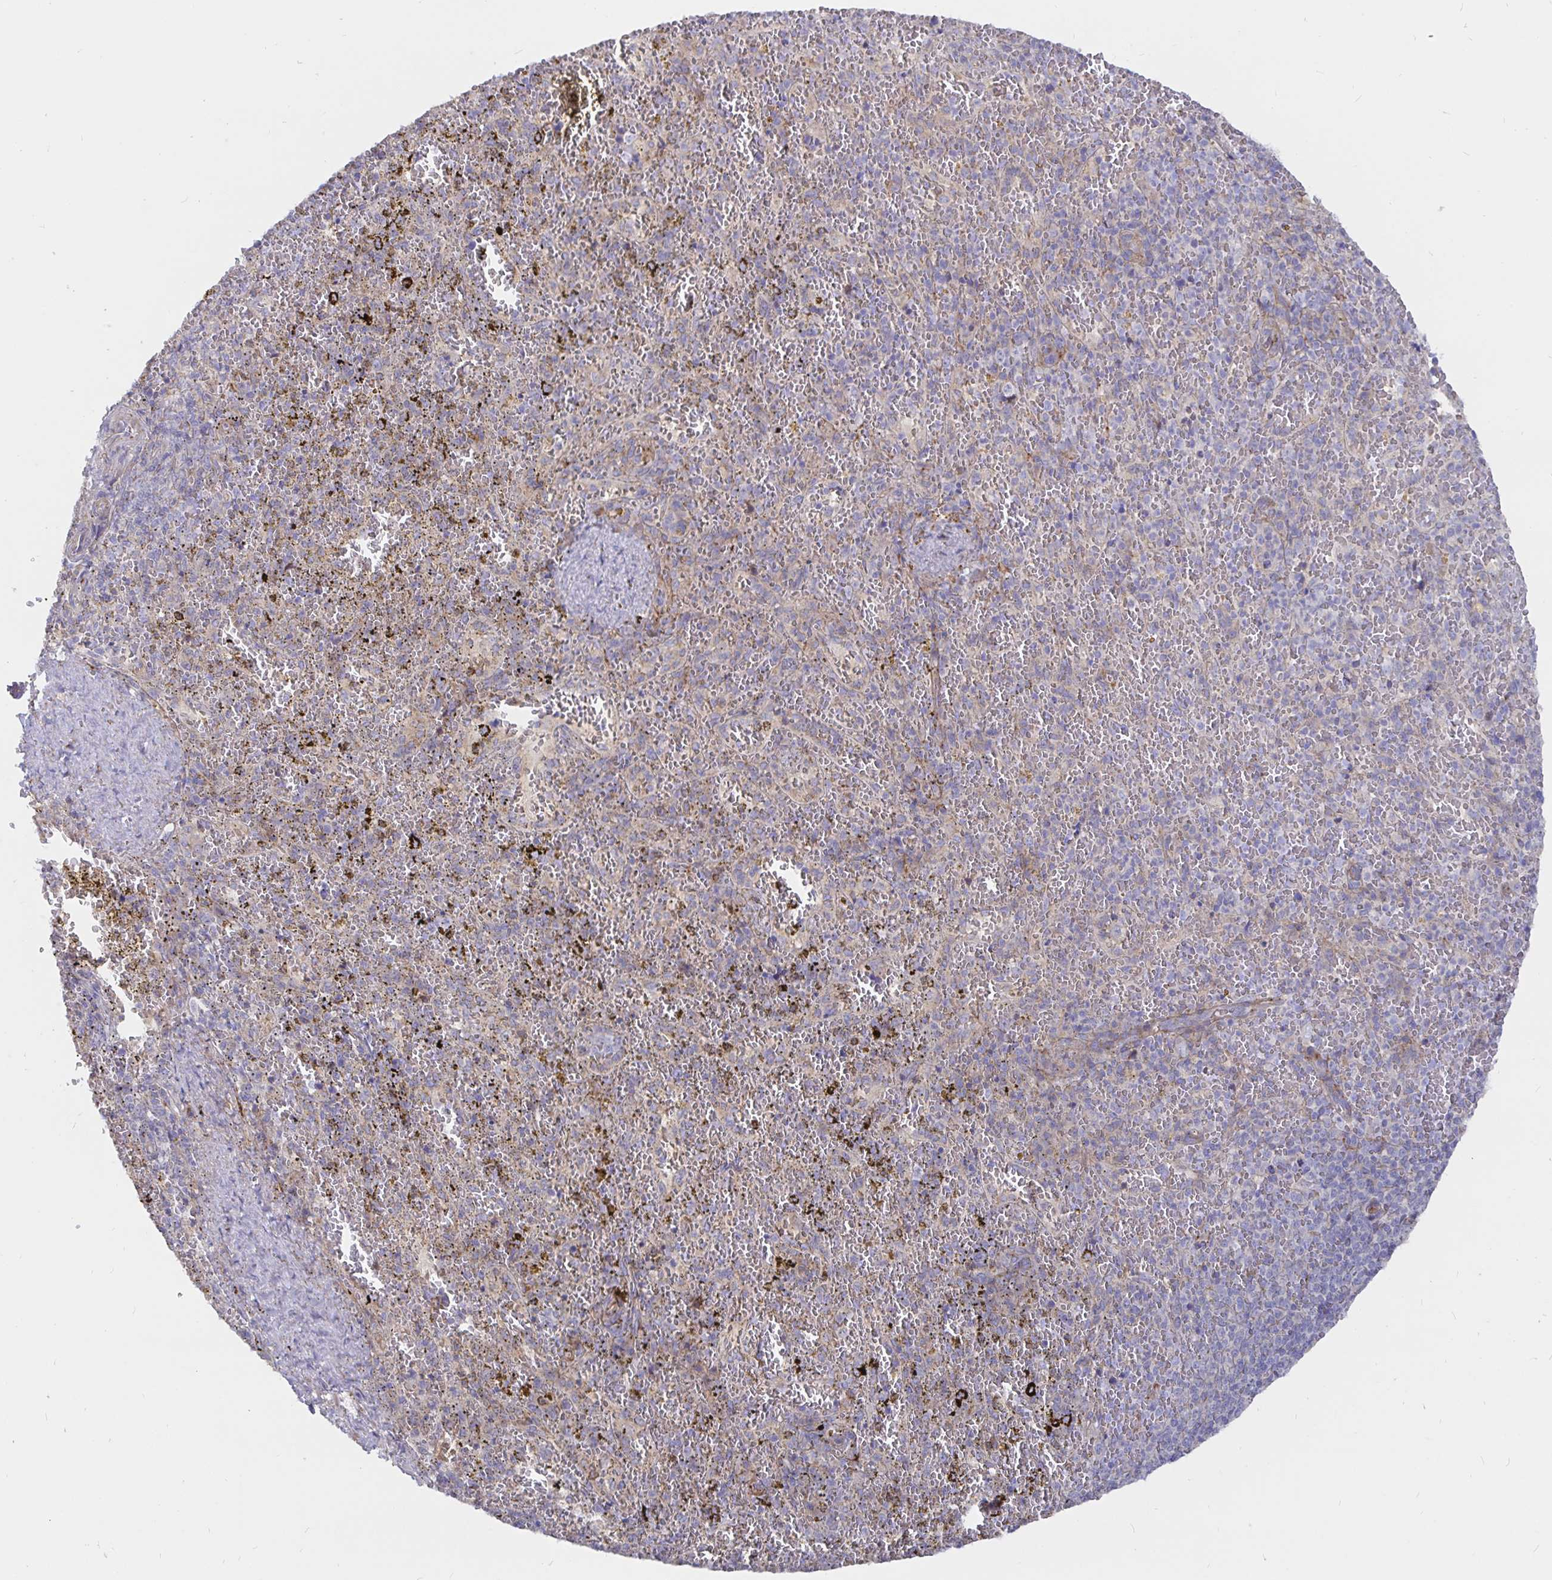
{"staining": {"intensity": "negative", "quantity": "none", "location": "none"}, "tissue": "spleen", "cell_type": "Cells in red pulp", "image_type": "normal", "snomed": [{"axis": "morphology", "description": "Normal tissue, NOS"}, {"axis": "topography", "description": "Spleen"}], "caption": "Immunohistochemical staining of normal human spleen reveals no significant expression in cells in red pulp.", "gene": "KCTD19", "patient": {"sex": "female", "age": 50}}